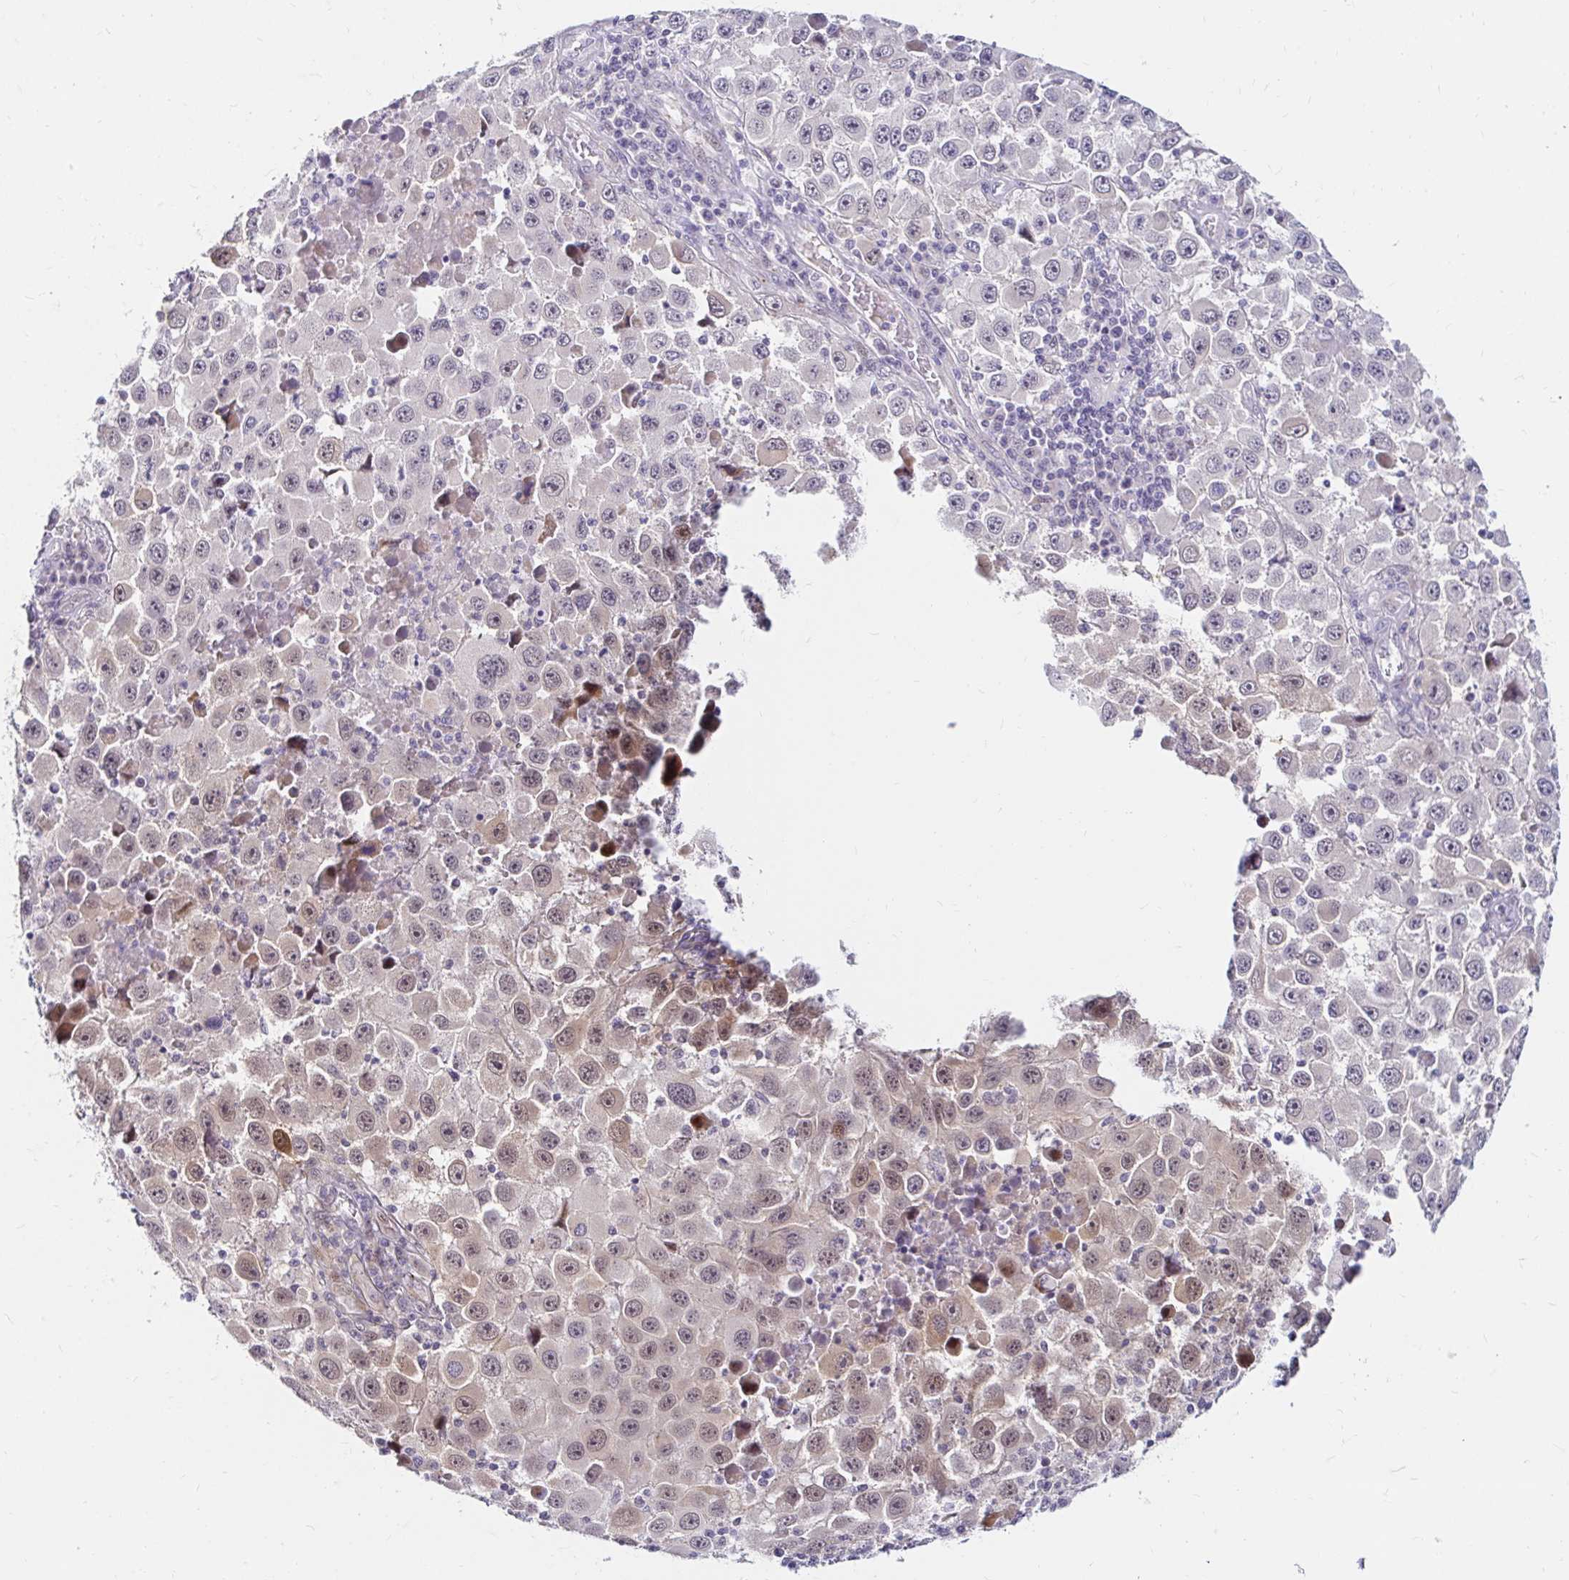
{"staining": {"intensity": "moderate", "quantity": "<25%", "location": "cytoplasmic/membranous,nuclear"}, "tissue": "melanoma", "cell_type": "Tumor cells", "image_type": "cancer", "snomed": [{"axis": "morphology", "description": "Malignant melanoma, Metastatic site"}, {"axis": "topography", "description": "Lymph node"}], "caption": "IHC micrograph of human melanoma stained for a protein (brown), which displays low levels of moderate cytoplasmic/membranous and nuclear staining in approximately <25% of tumor cells.", "gene": "GUCY1A1", "patient": {"sex": "female", "age": 67}}